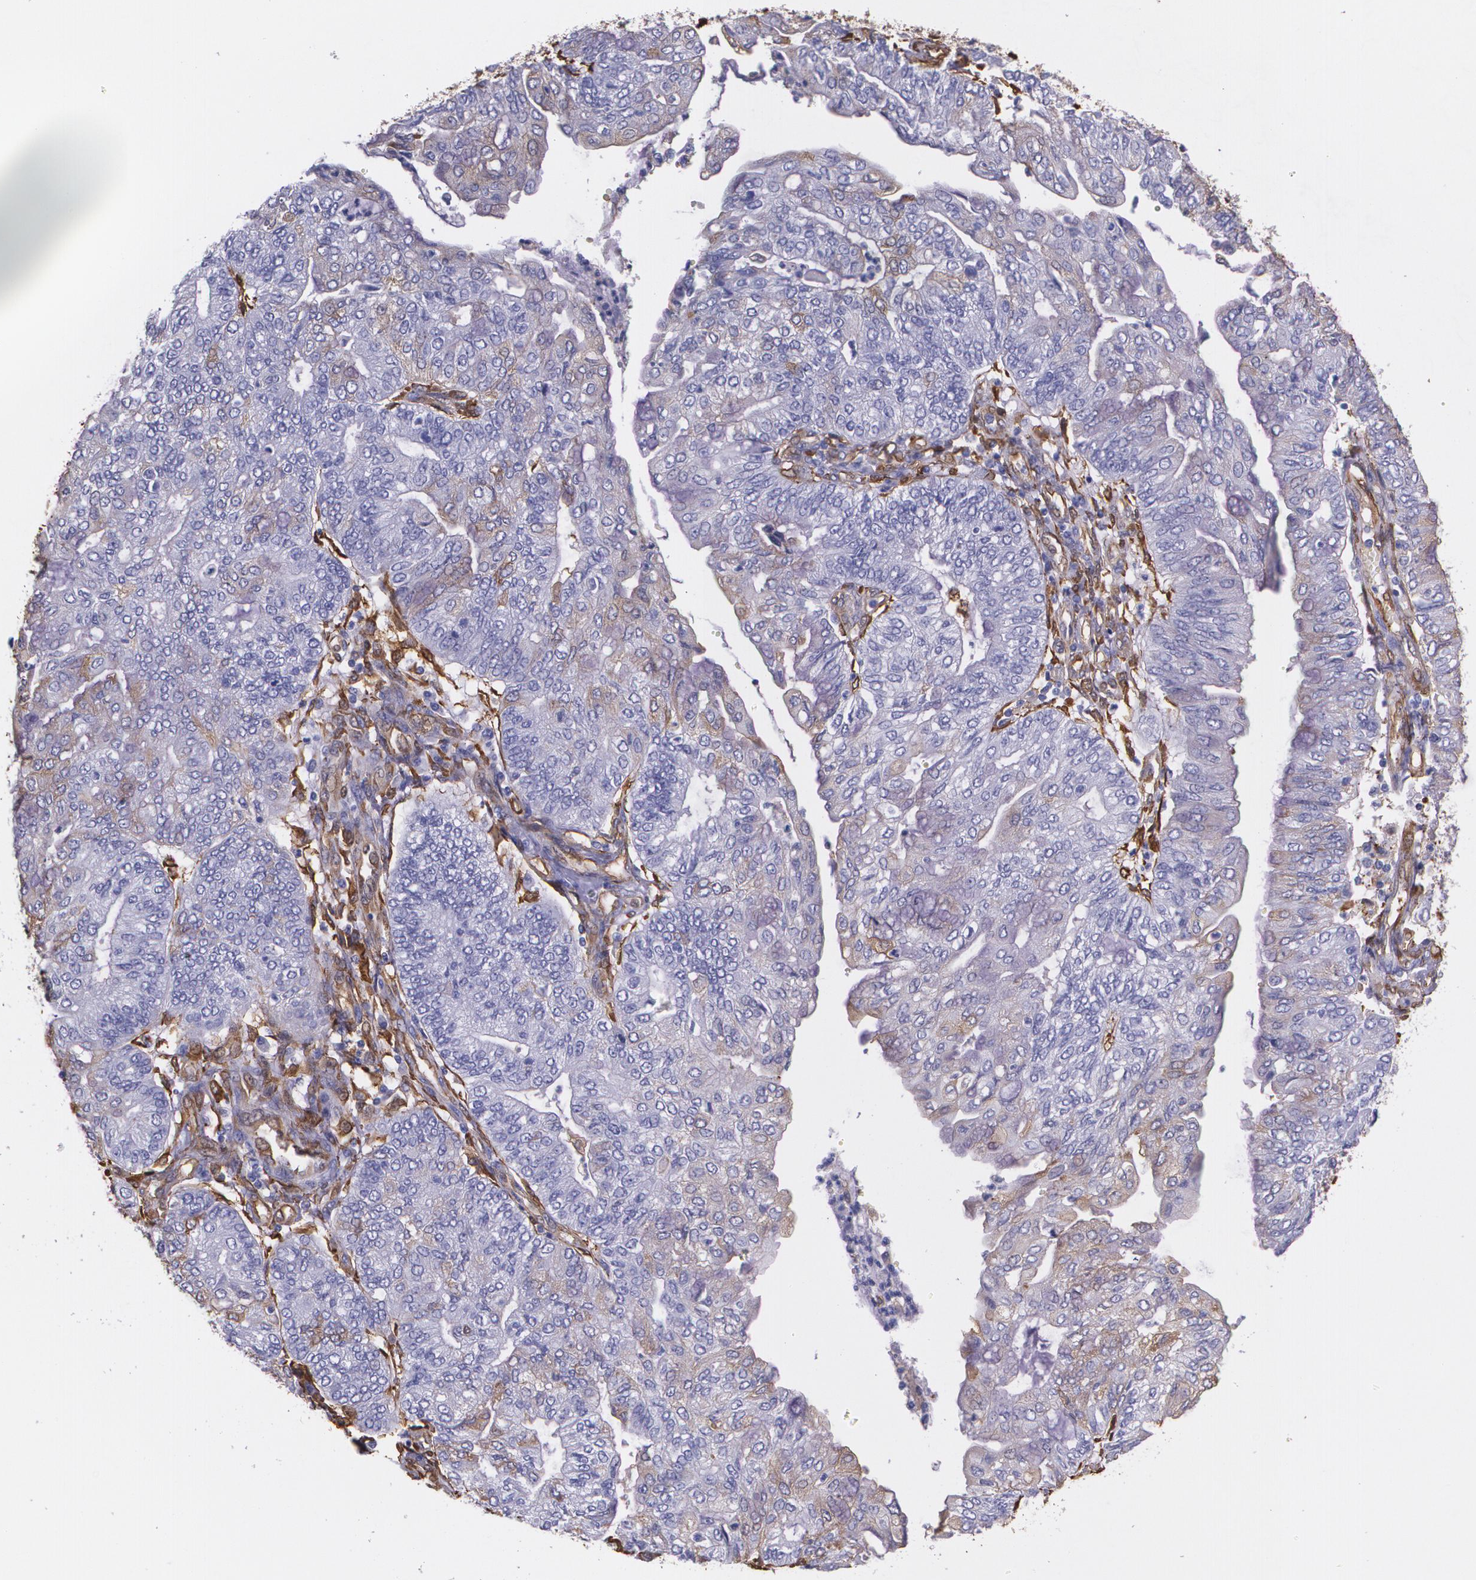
{"staining": {"intensity": "negative", "quantity": "none", "location": "none"}, "tissue": "endometrial cancer", "cell_type": "Tumor cells", "image_type": "cancer", "snomed": [{"axis": "morphology", "description": "Adenocarcinoma, NOS"}, {"axis": "topography", "description": "Endometrium"}], "caption": "Tumor cells show no significant protein positivity in endometrial cancer (adenocarcinoma).", "gene": "MMP2", "patient": {"sex": "female", "age": 59}}